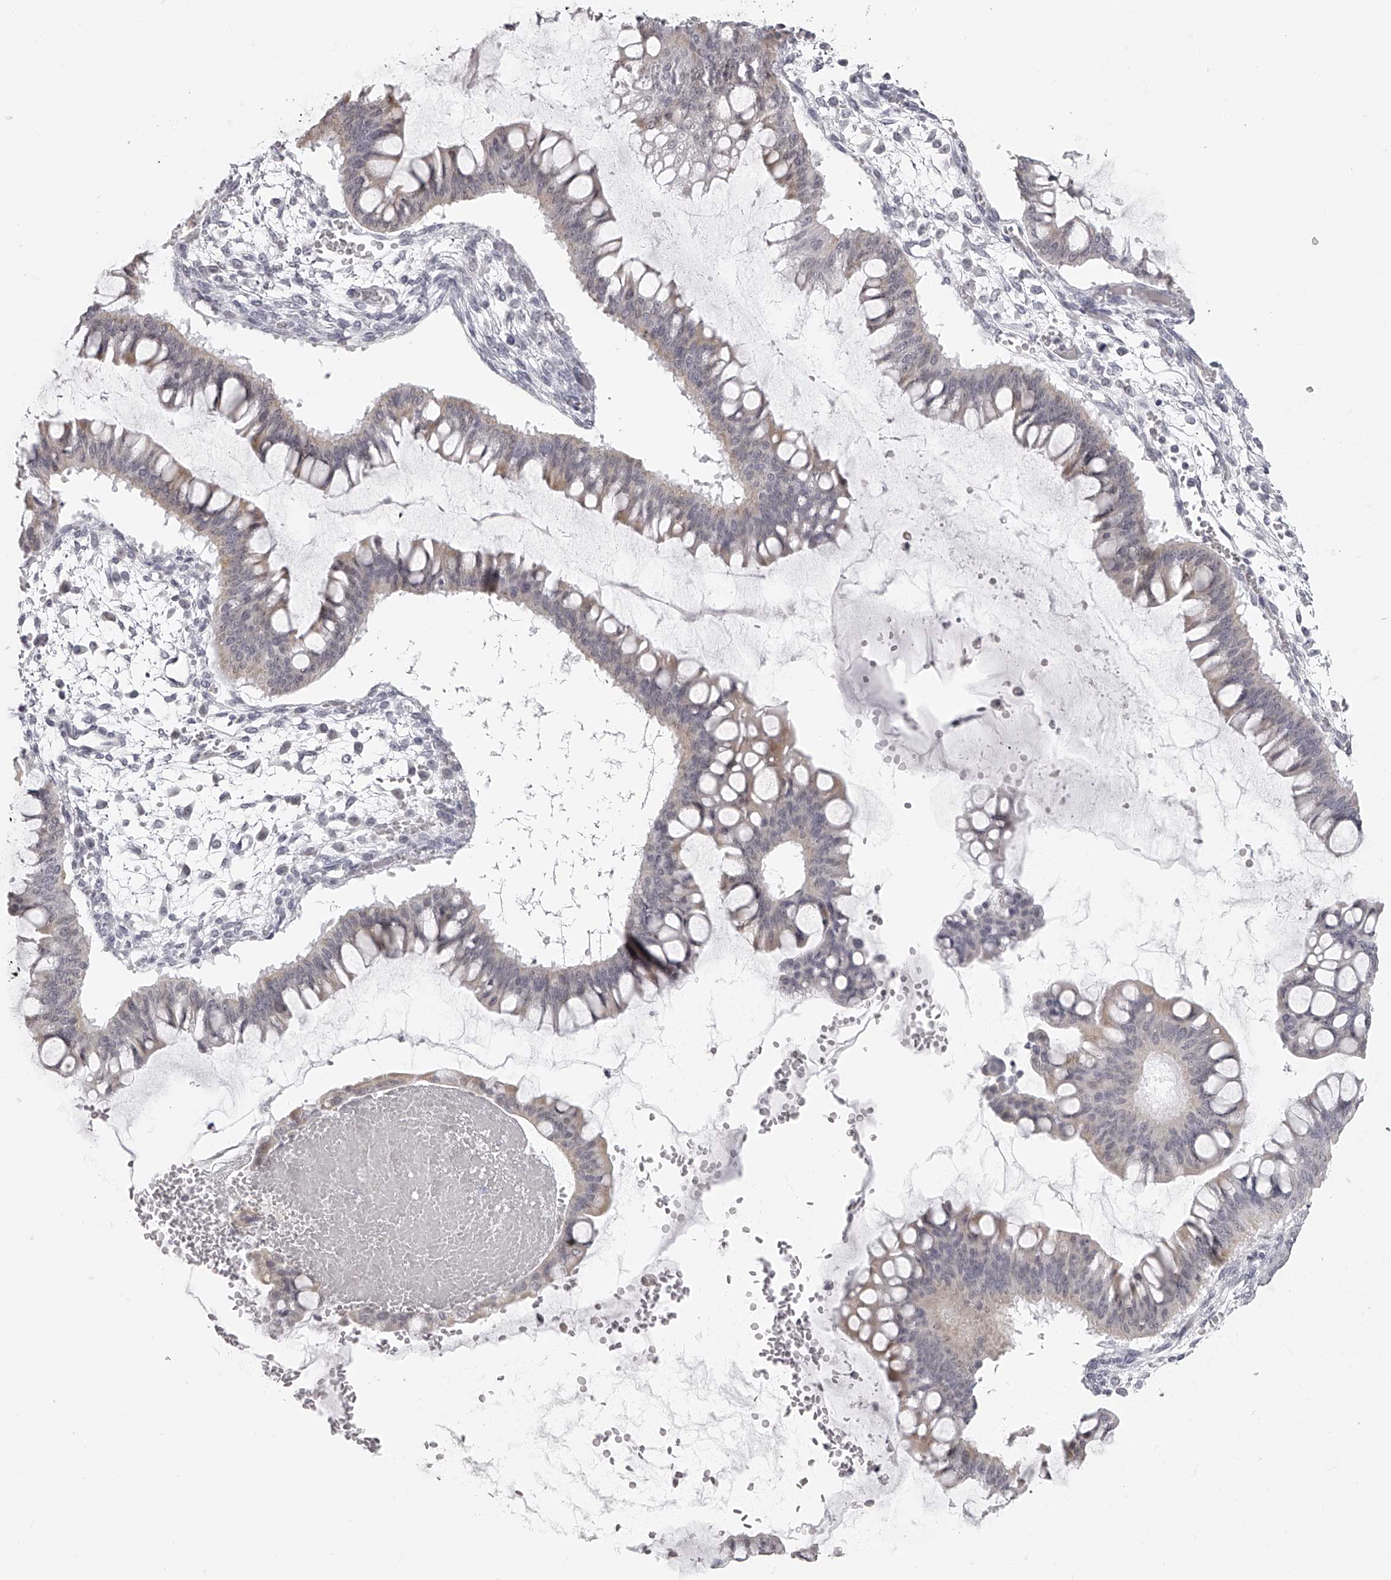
{"staining": {"intensity": "weak", "quantity": "<25%", "location": "cytoplasmic/membranous"}, "tissue": "ovarian cancer", "cell_type": "Tumor cells", "image_type": "cancer", "snomed": [{"axis": "morphology", "description": "Cystadenocarcinoma, mucinous, NOS"}, {"axis": "topography", "description": "Ovary"}], "caption": "This is an immunohistochemistry (IHC) histopathology image of human ovarian mucinous cystadenocarcinoma. There is no staining in tumor cells.", "gene": "SEC11C", "patient": {"sex": "female", "age": 73}}